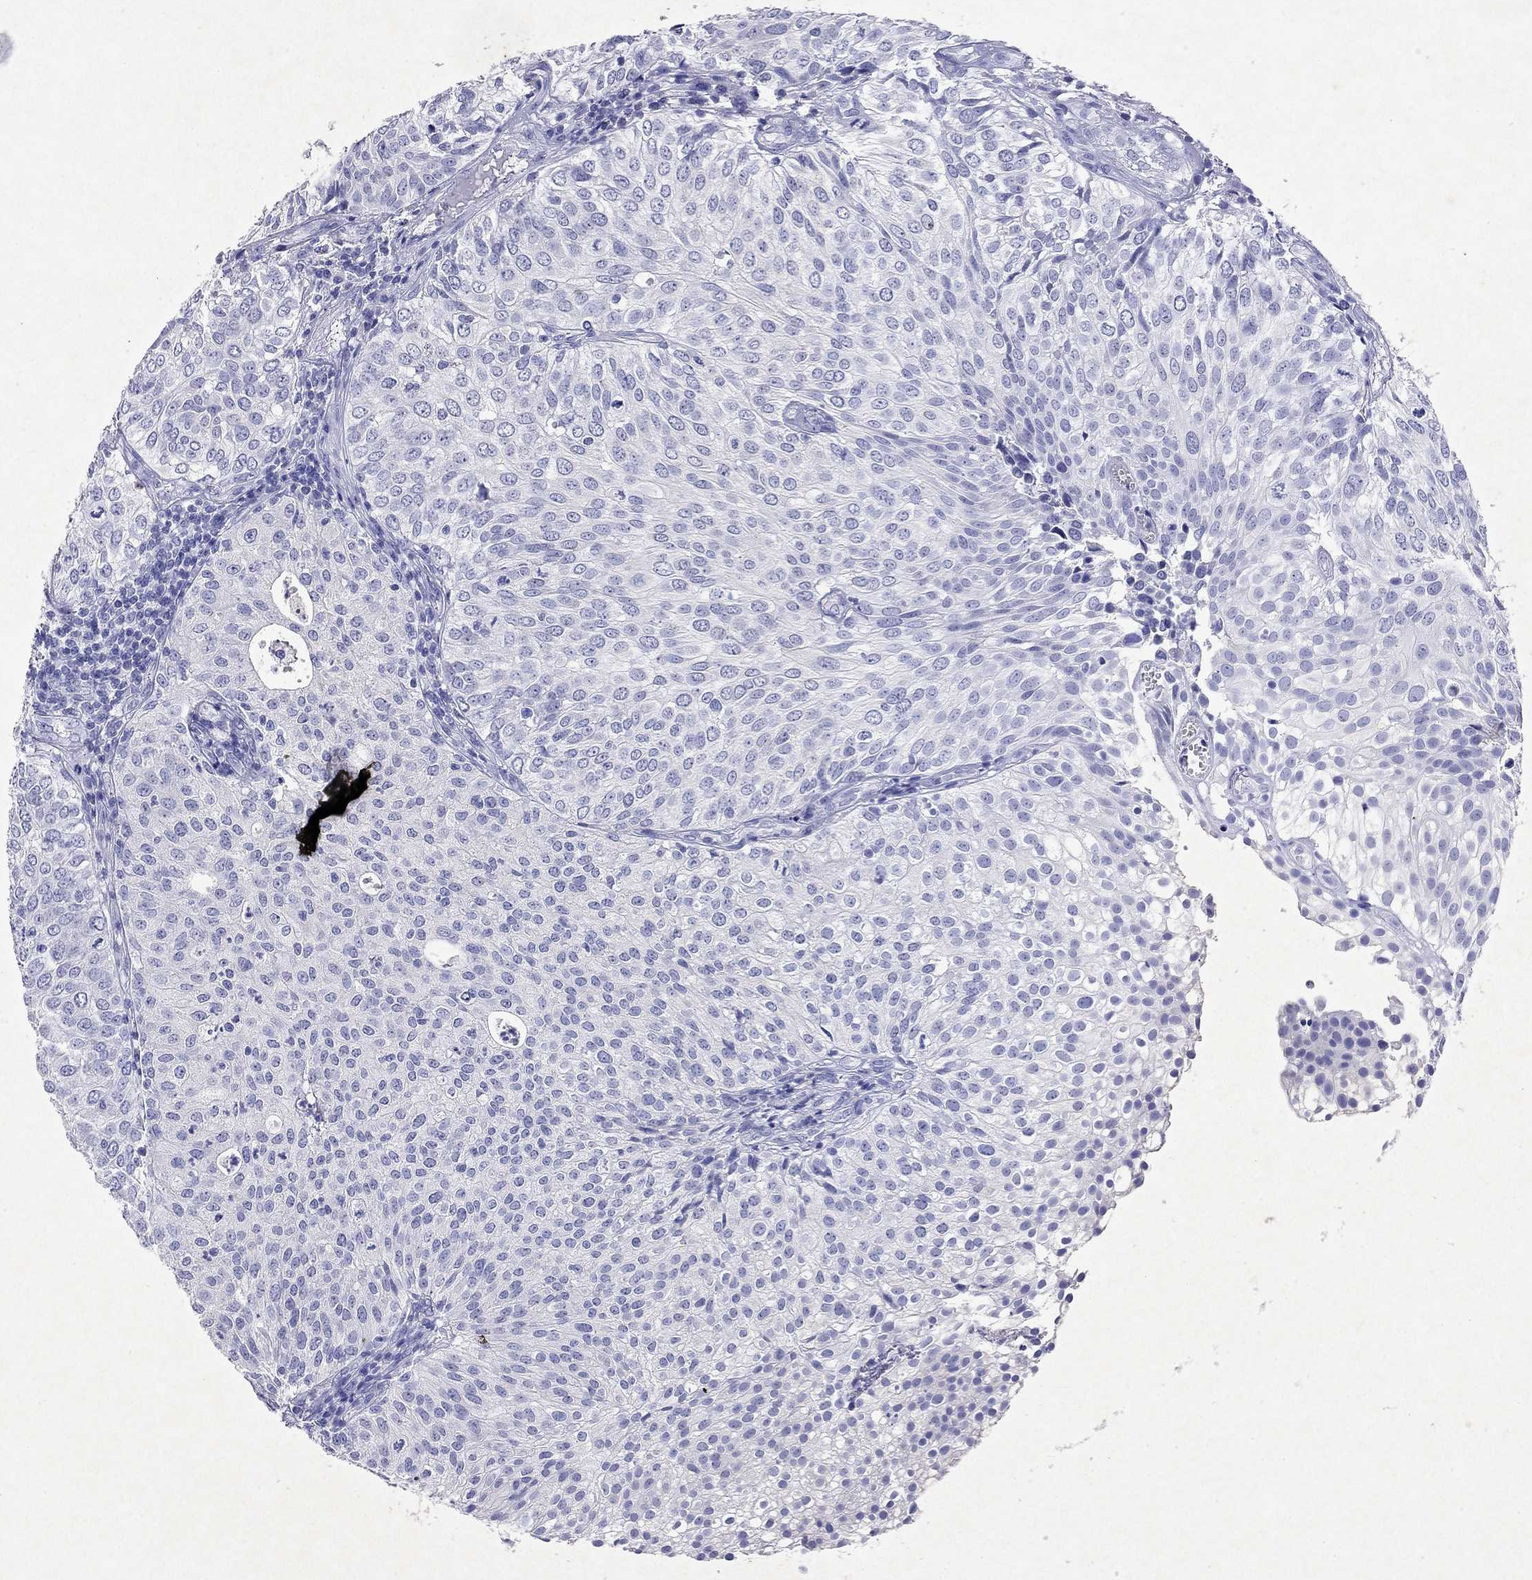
{"staining": {"intensity": "negative", "quantity": "none", "location": "none"}, "tissue": "urothelial cancer", "cell_type": "Tumor cells", "image_type": "cancer", "snomed": [{"axis": "morphology", "description": "Urothelial carcinoma, High grade"}, {"axis": "topography", "description": "Urinary bladder"}], "caption": "Tumor cells are negative for protein expression in human urothelial carcinoma (high-grade).", "gene": "ARMC12", "patient": {"sex": "female", "age": 79}}